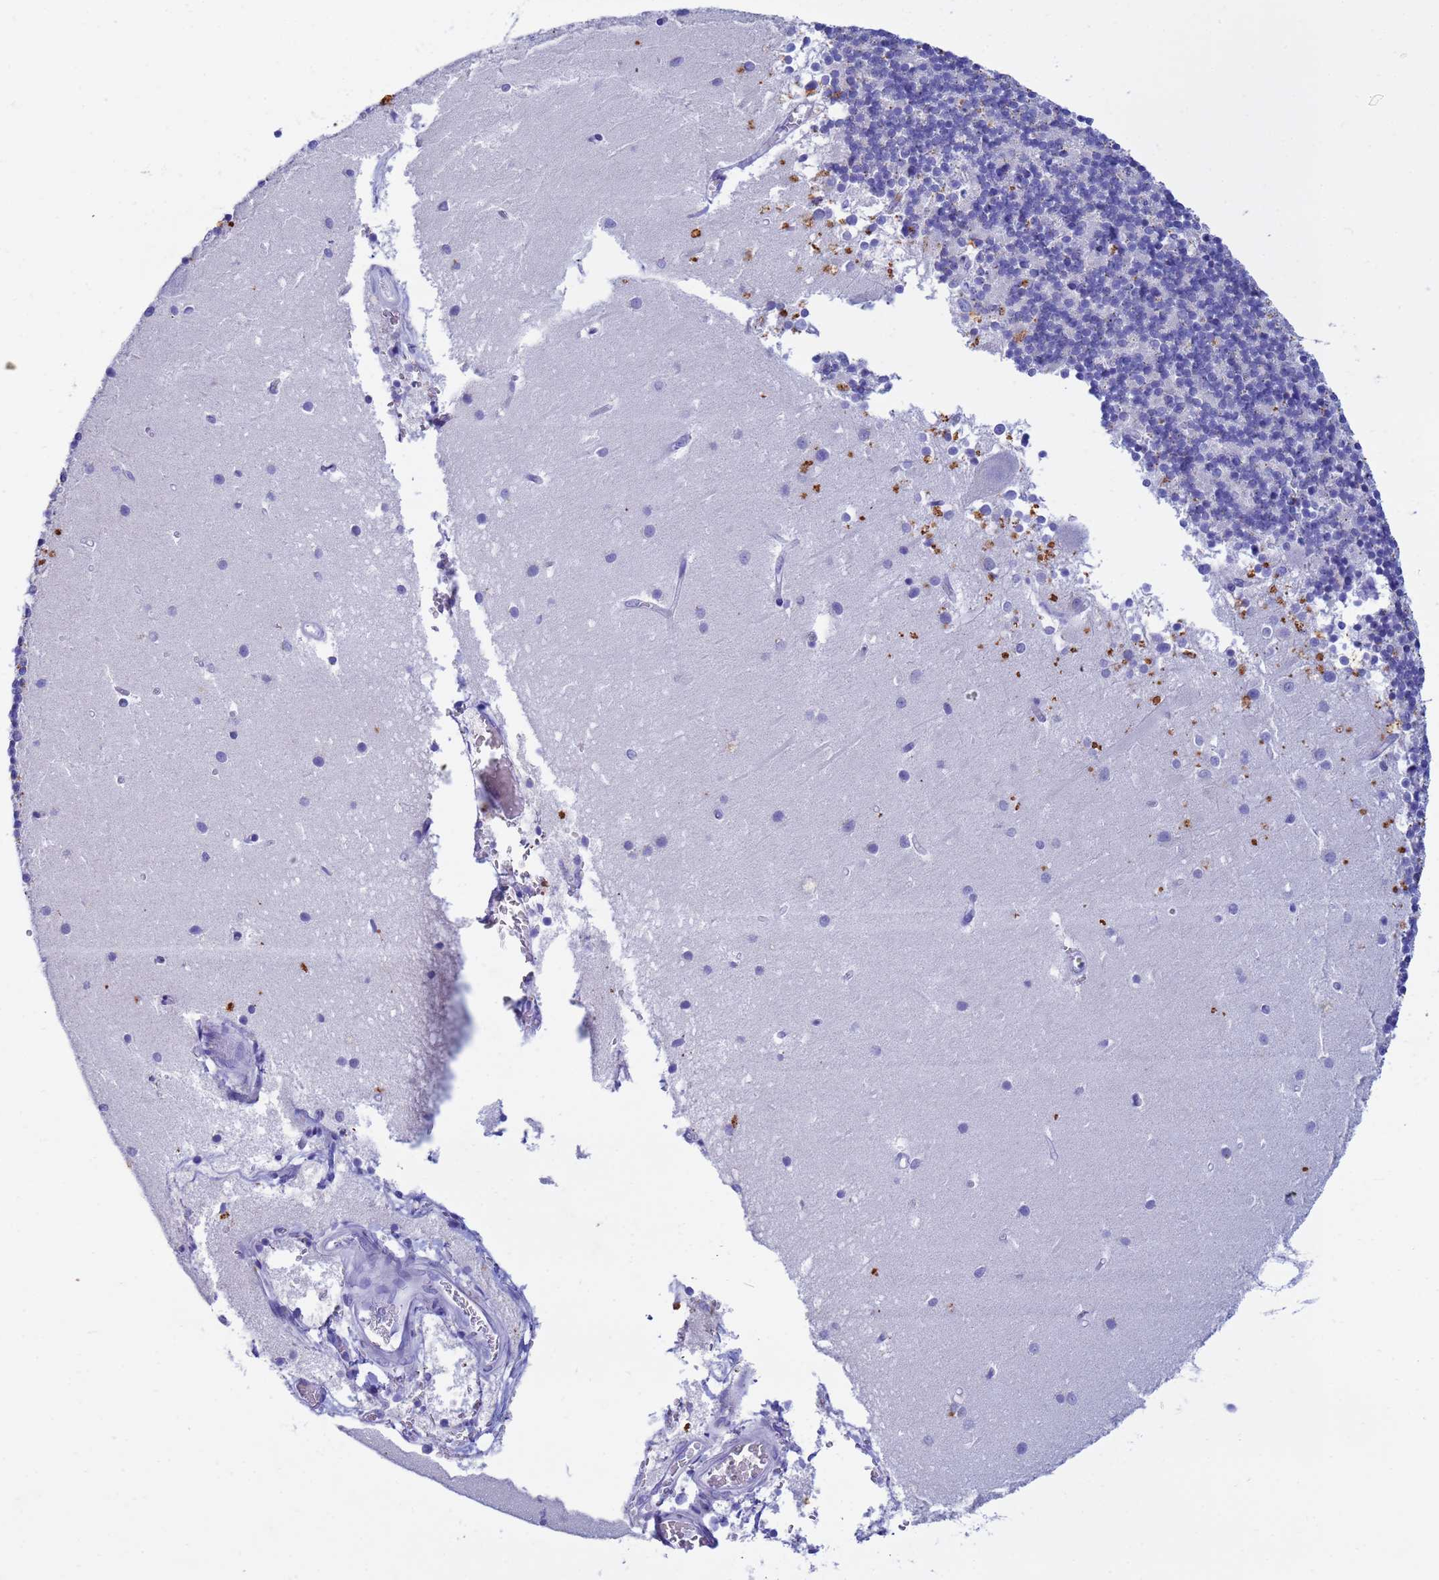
{"staining": {"intensity": "negative", "quantity": "none", "location": "none"}, "tissue": "cerebellum", "cell_type": "Cells in granular layer", "image_type": "normal", "snomed": [{"axis": "morphology", "description": "Normal tissue, NOS"}, {"axis": "topography", "description": "Cerebellum"}], "caption": "This is an immunohistochemistry (IHC) photomicrograph of unremarkable cerebellum. There is no positivity in cells in granular layer.", "gene": "CSTB", "patient": {"sex": "male", "age": 54}}